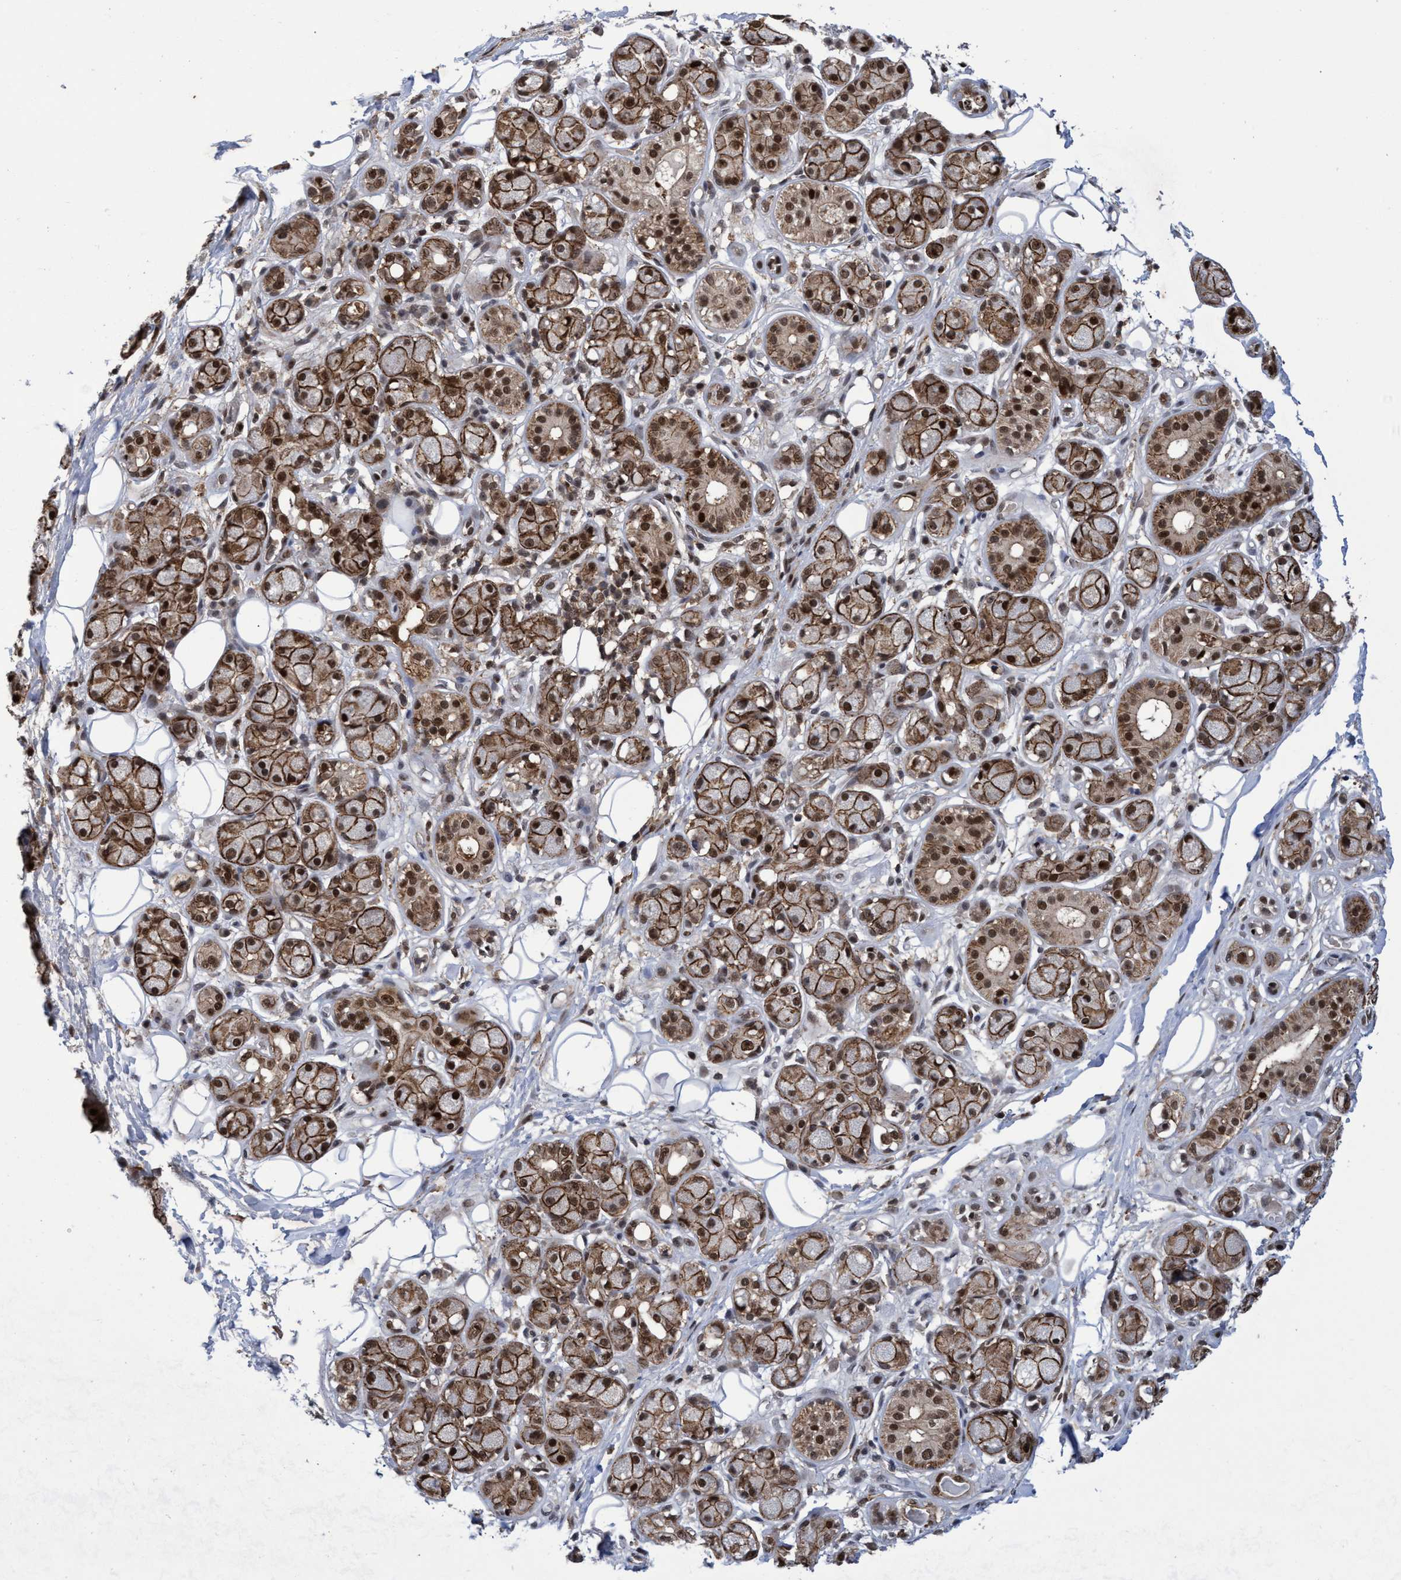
{"staining": {"intensity": "negative", "quantity": "none", "location": "none"}, "tissue": "adipose tissue", "cell_type": "Adipocytes", "image_type": "normal", "snomed": [{"axis": "morphology", "description": "Normal tissue, NOS"}, {"axis": "morphology", "description": "Inflammation, NOS"}, {"axis": "topography", "description": "Salivary gland"}, {"axis": "topography", "description": "Peripheral nerve tissue"}], "caption": "A high-resolution photomicrograph shows immunohistochemistry (IHC) staining of normal adipose tissue, which reveals no significant staining in adipocytes.", "gene": "GTF2F1", "patient": {"sex": "female", "age": 75}}